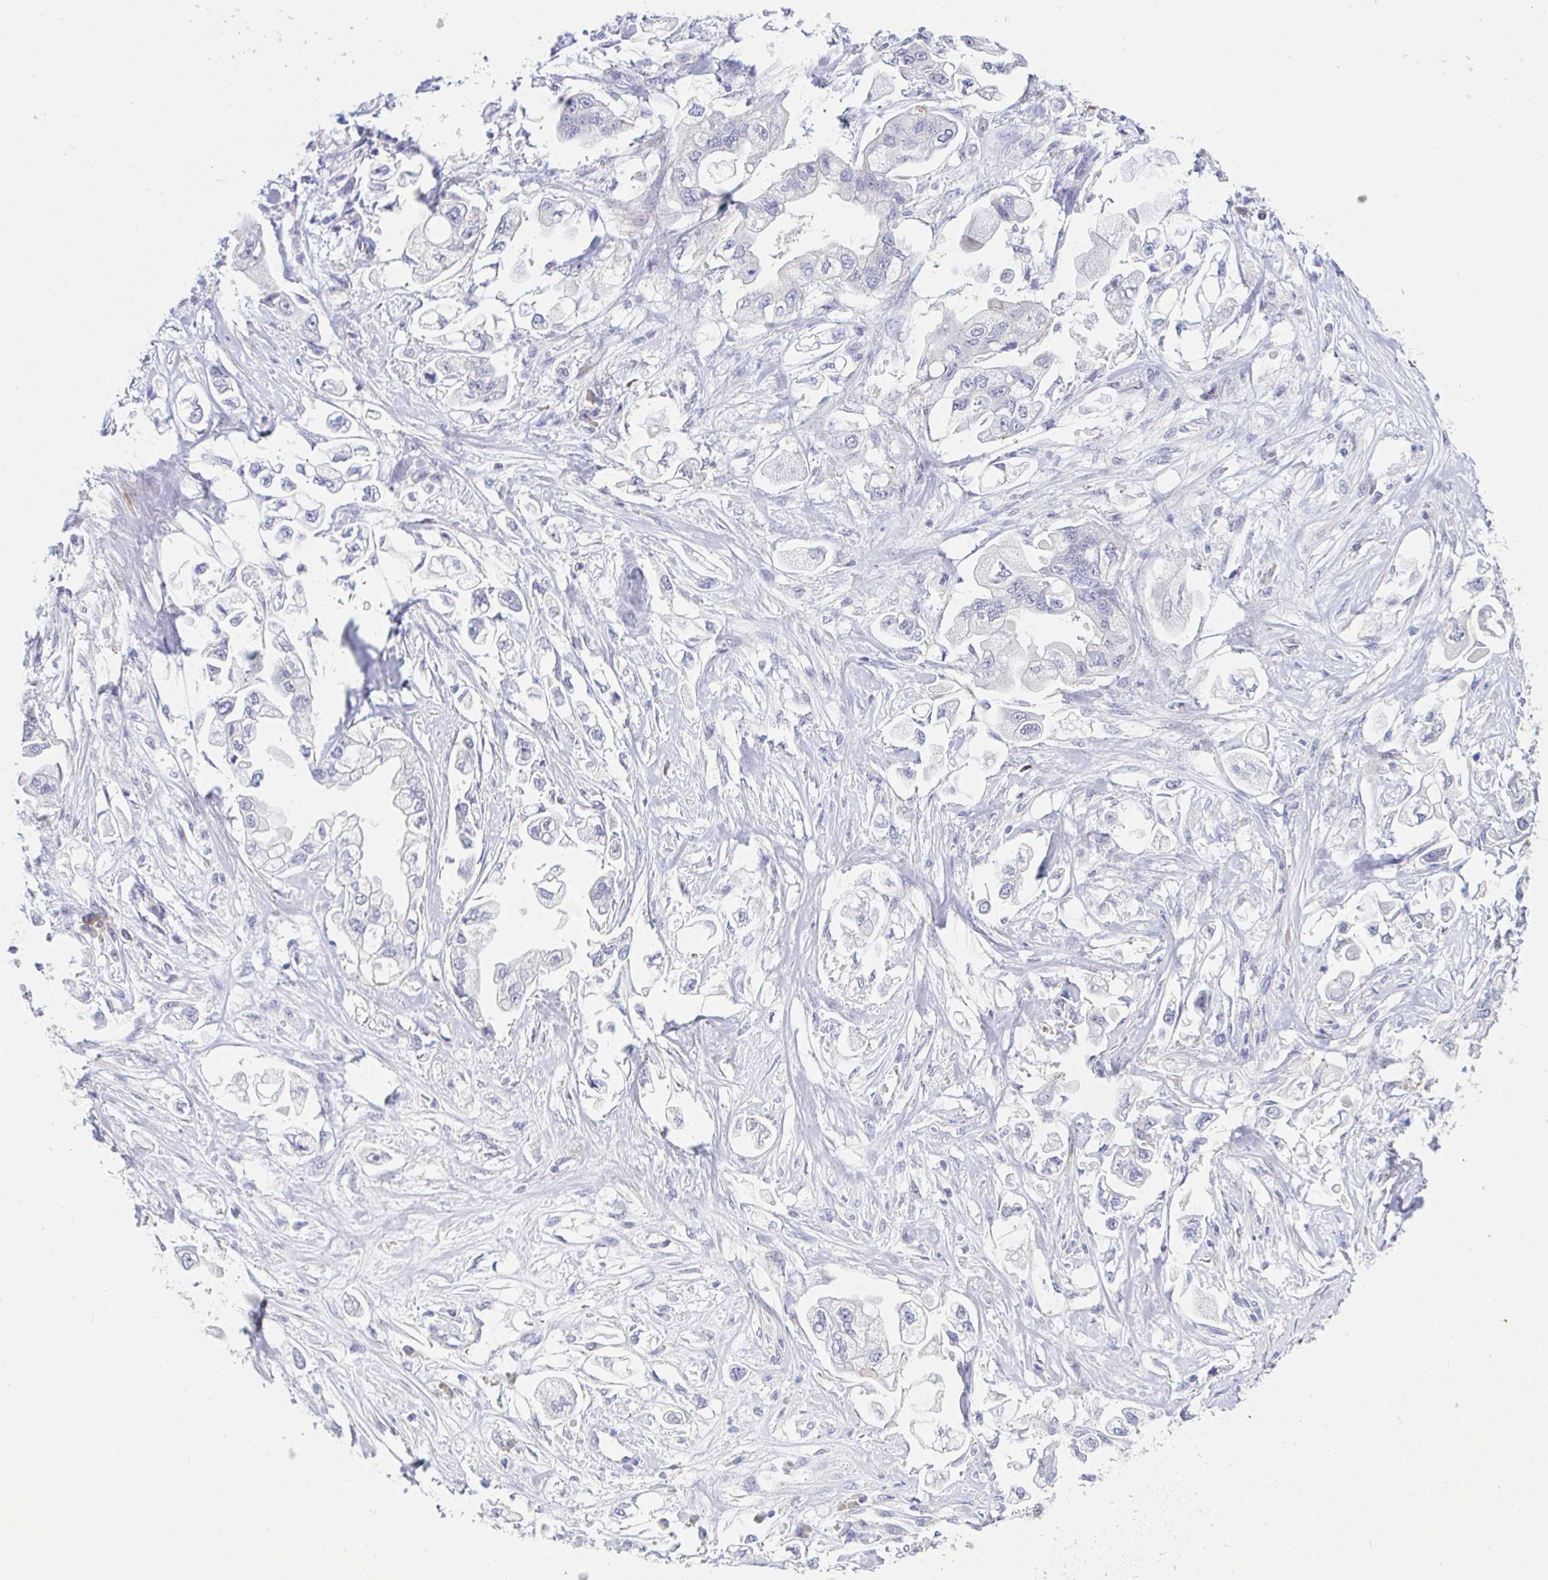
{"staining": {"intensity": "negative", "quantity": "none", "location": "none"}, "tissue": "stomach cancer", "cell_type": "Tumor cells", "image_type": "cancer", "snomed": [{"axis": "morphology", "description": "Adenocarcinoma, NOS"}, {"axis": "topography", "description": "Stomach"}], "caption": "Tumor cells are negative for brown protein staining in adenocarcinoma (stomach).", "gene": "NBPF3", "patient": {"sex": "male", "age": 62}}